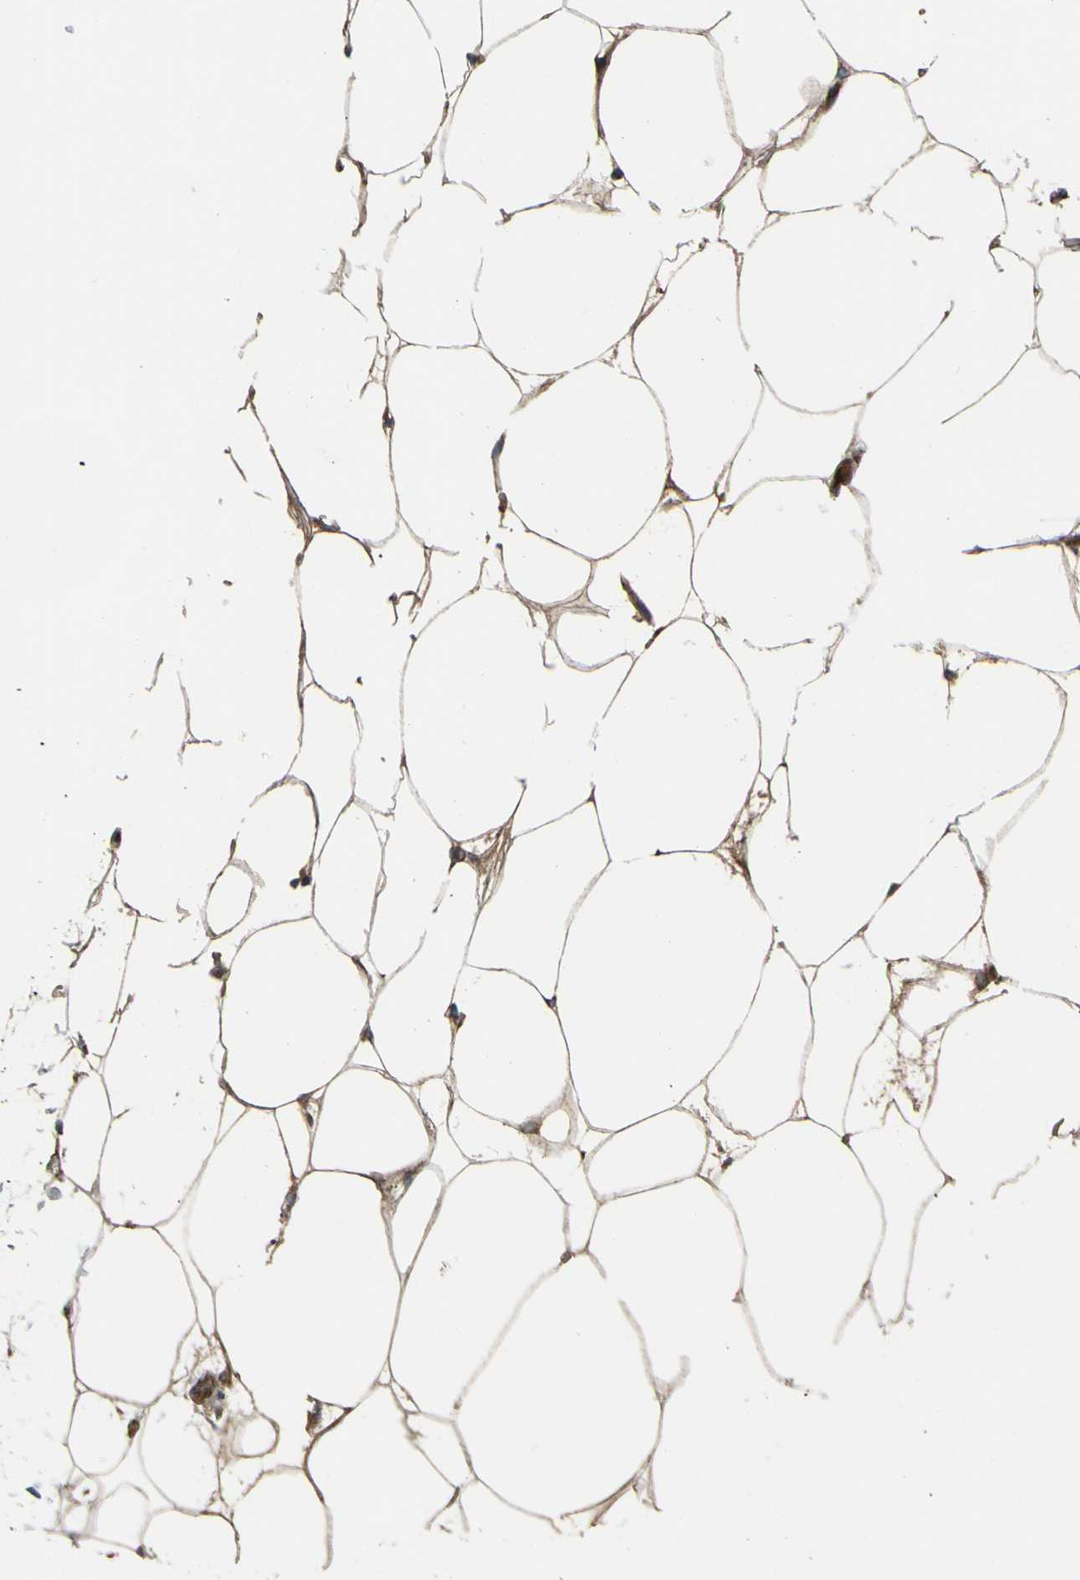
{"staining": {"intensity": "moderate", "quantity": ">75%", "location": "cytoplasmic/membranous"}, "tissue": "adipose tissue", "cell_type": "Adipocytes", "image_type": "normal", "snomed": [{"axis": "morphology", "description": "Normal tissue, NOS"}, {"axis": "morphology", "description": "Duct carcinoma"}, {"axis": "topography", "description": "Breast"}, {"axis": "topography", "description": "Adipose tissue"}], "caption": "DAB immunohistochemical staining of benign human adipose tissue demonstrates moderate cytoplasmic/membranous protein expression in about >75% of adipocytes.", "gene": "EMC7", "patient": {"sex": "female", "age": 37}}